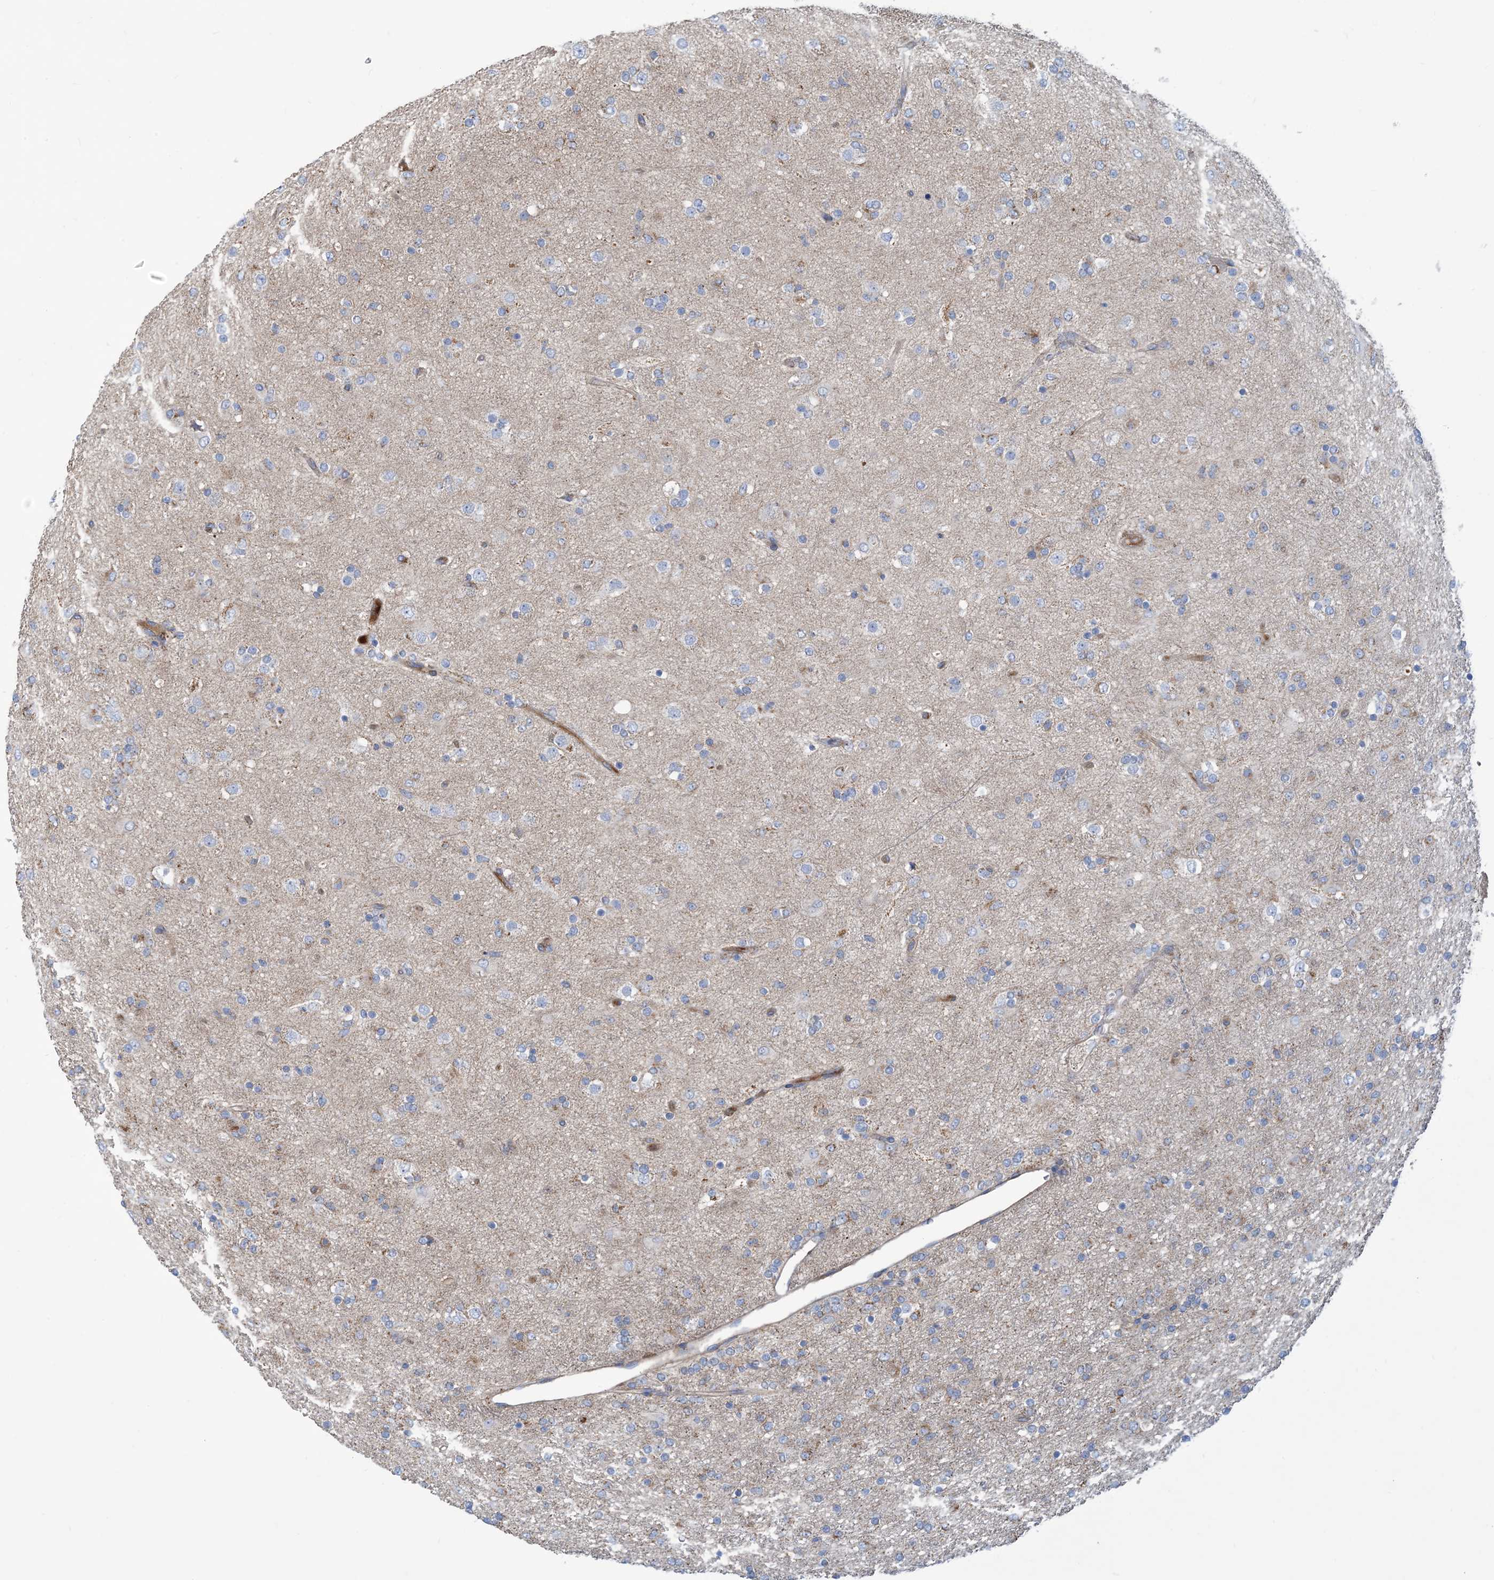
{"staining": {"intensity": "negative", "quantity": "none", "location": "none"}, "tissue": "glioma", "cell_type": "Tumor cells", "image_type": "cancer", "snomed": [{"axis": "morphology", "description": "Glioma, malignant, Low grade"}, {"axis": "topography", "description": "Brain"}], "caption": "Micrograph shows no protein expression in tumor cells of malignant glioma (low-grade) tissue.", "gene": "PHOSPHO2", "patient": {"sex": "male", "age": 65}}